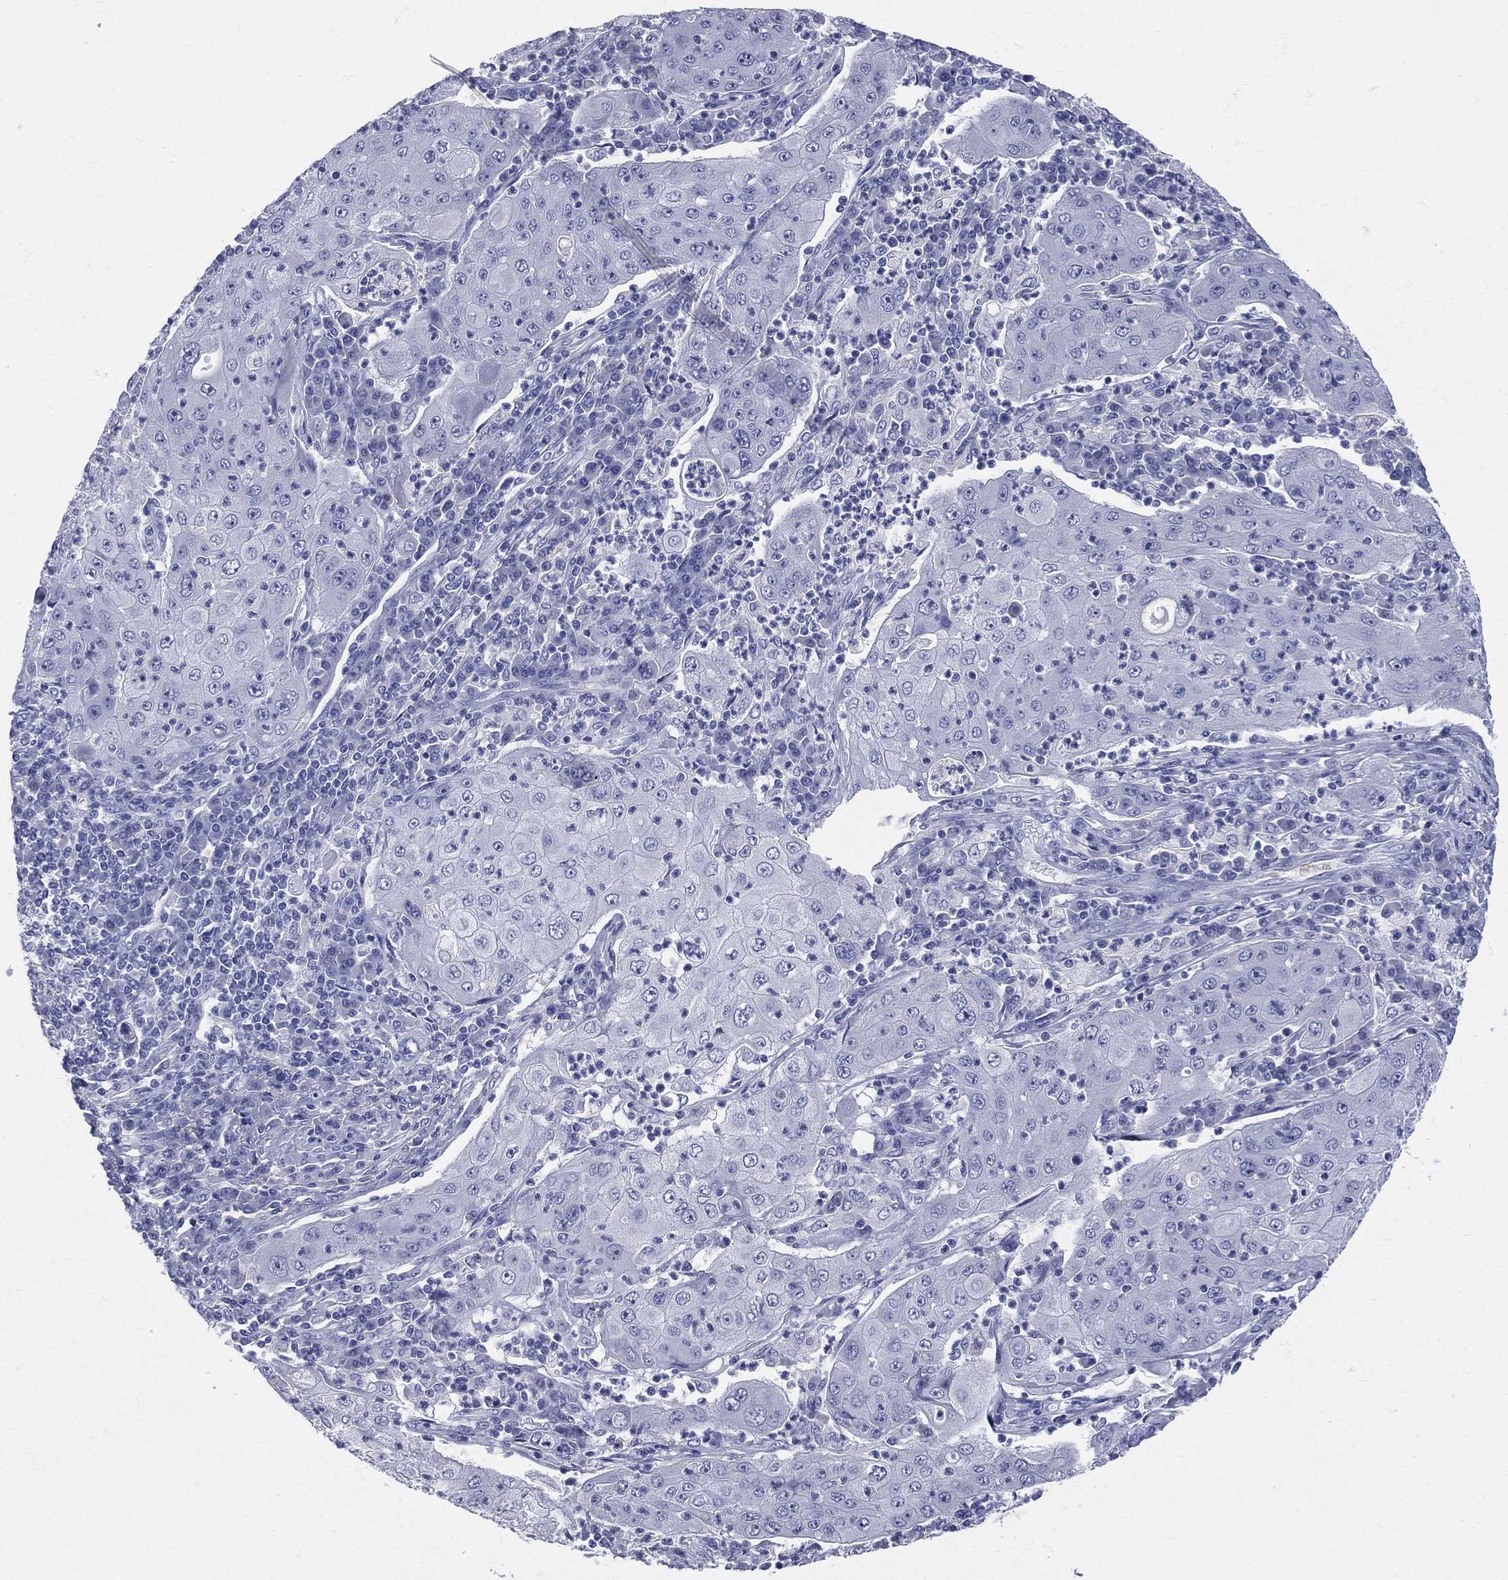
{"staining": {"intensity": "negative", "quantity": "none", "location": "none"}, "tissue": "lung cancer", "cell_type": "Tumor cells", "image_type": "cancer", "snomed": [{"axis": "morphology", "description": "Squamous cell carcinoma, NOS"}, {"axis": "topography", "description": "Lung"}], "caption": "A micrograph of human squamous cell carcinoma (lung) is negative for staining in tumor cells.", "gene": "CYLC1", "patient": {"sex": "female", "age": 59}}